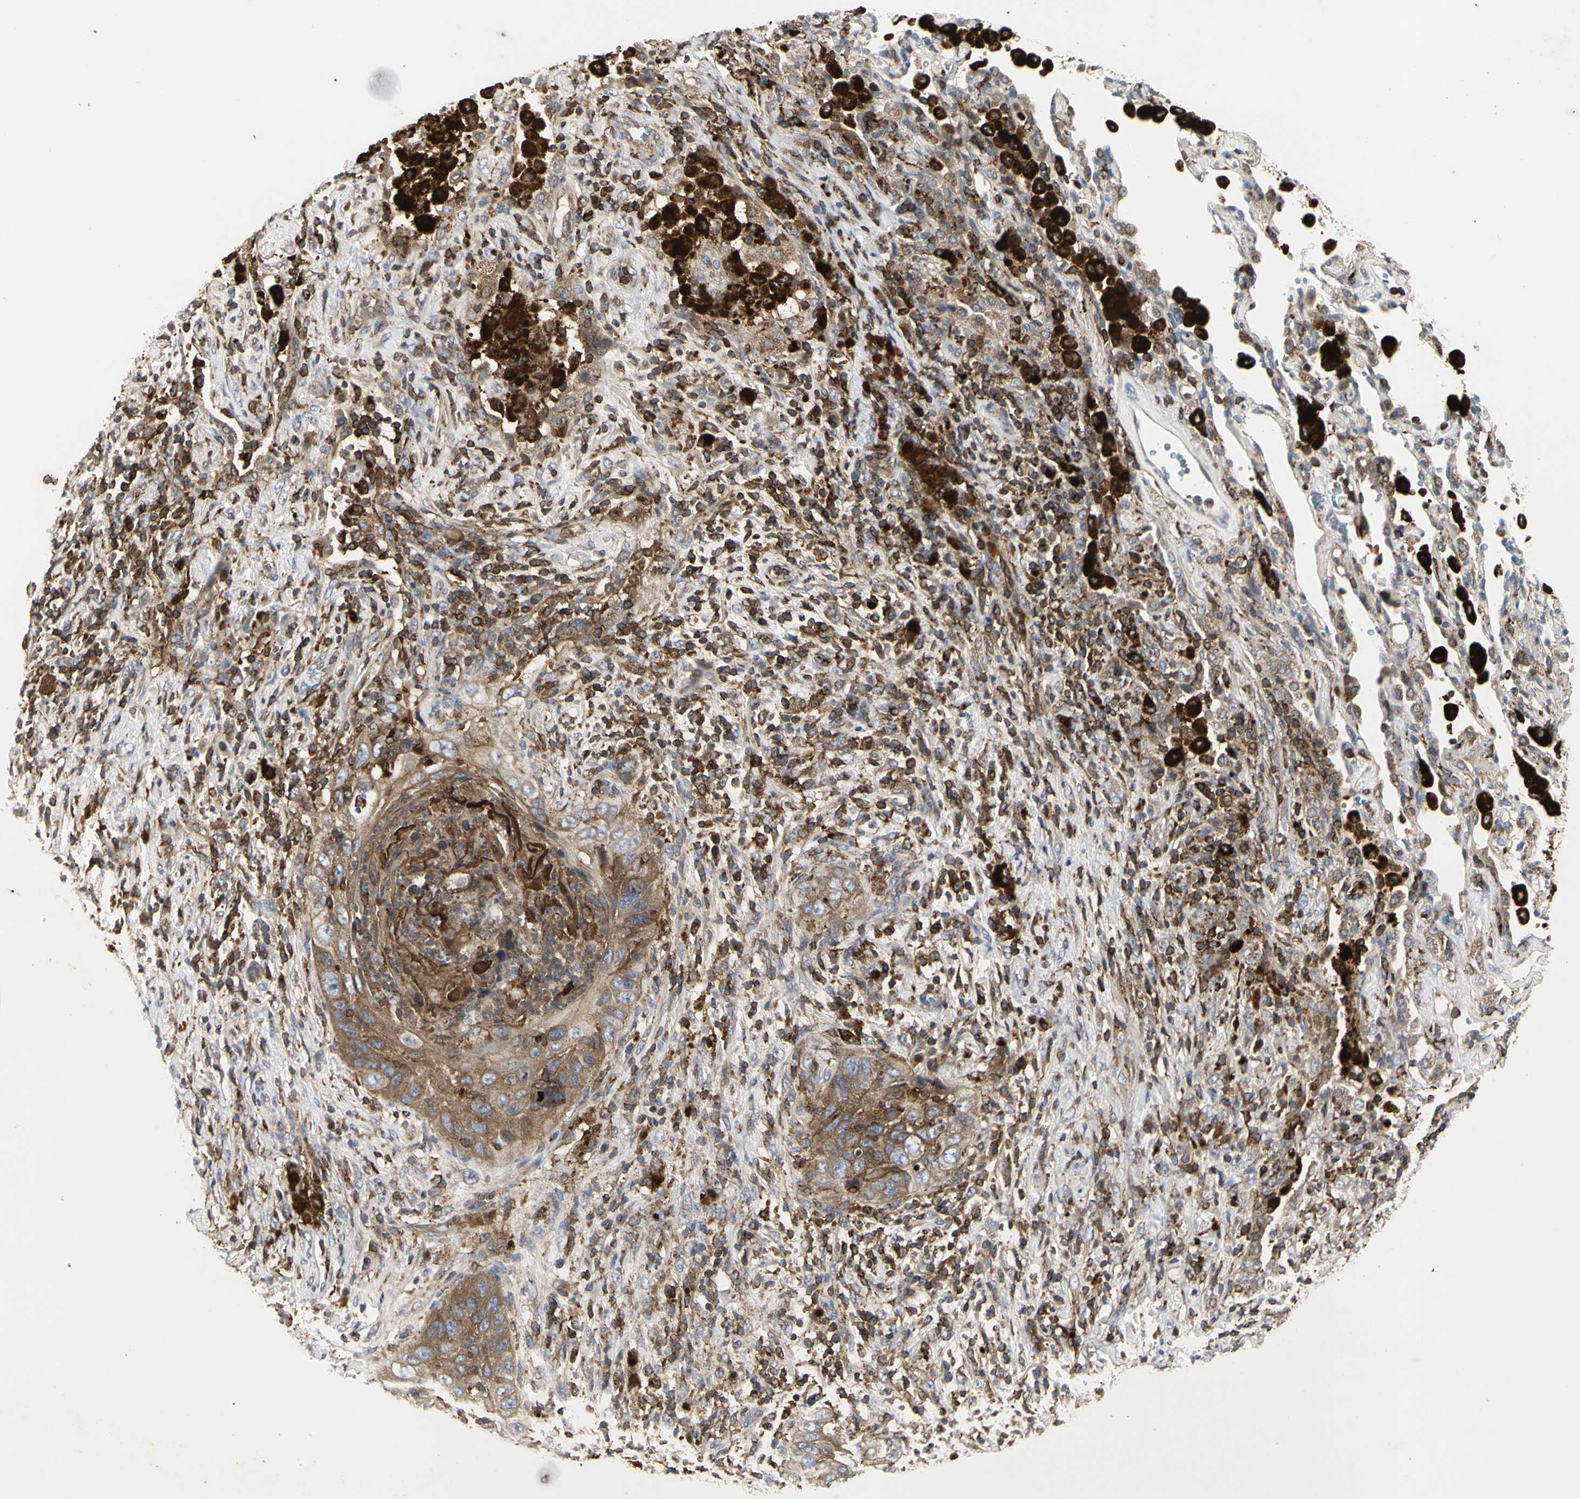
{"staining": {"intensity": "moderate", "quantity": ">75%", "location": "cytoplasmic/membranous"}, "tissue": "lung cancer", "cell_type": "Tumor cells", "image_type": "cancer", "snomed": [{"axis": "morphology", "description": "Squamous cell carcinoma, NOS"}, {"axis": "topography", "description": "Lung"}], "caption": "Protein expression analysis of human lung cancer (squamous cell carcinoma) reveals moderate cytoplasmic/membranous staining in approximately >75% of tumor cells.", "gene": "NAPG", "patient": {"sex": "female", "age": 67}}